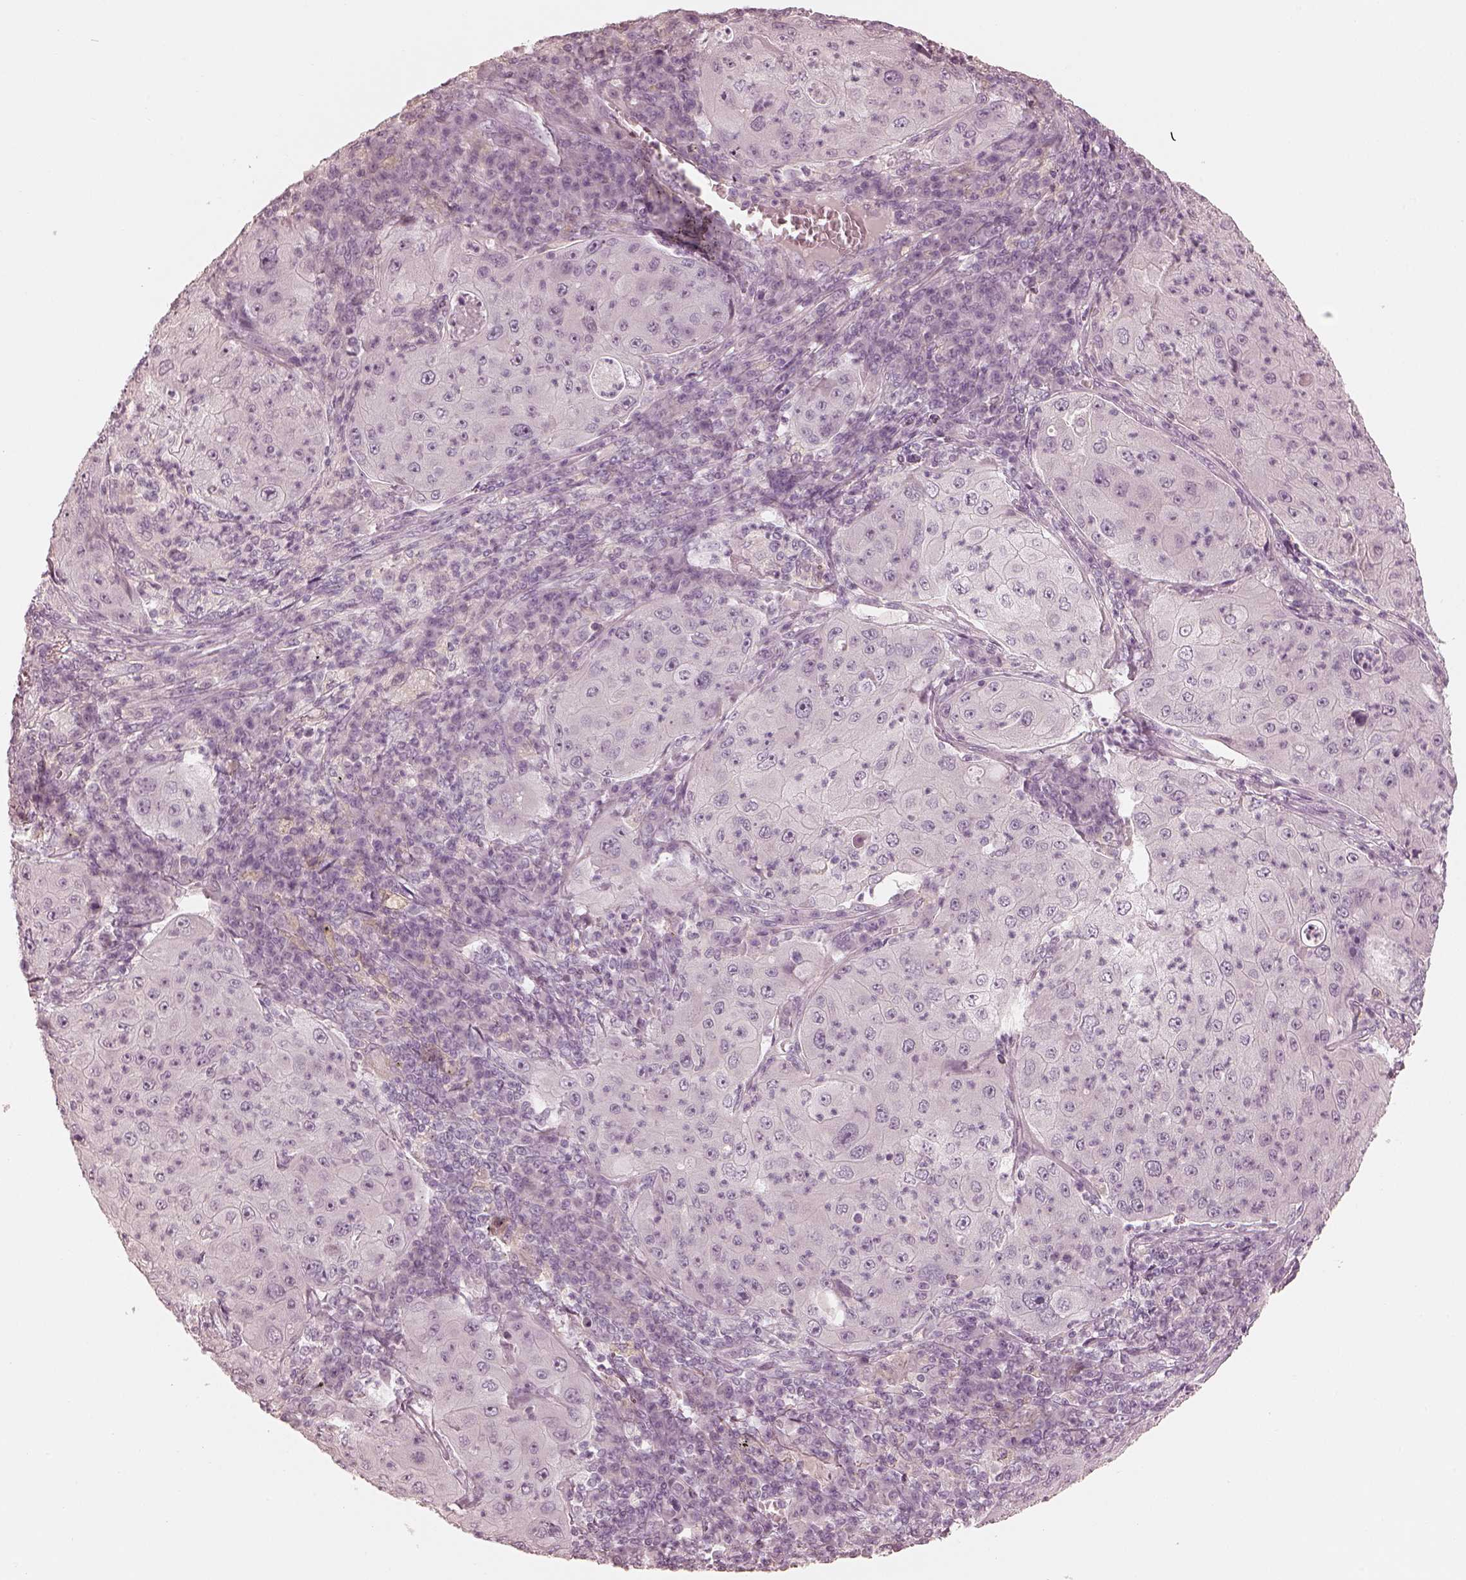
{"staining": {"intensity": "negative", "quantity": "none", "location": "none"}, "tissue": "lung cancer", "cell_type": "Tumor cells", "image_type": "cancer", "snomed": [{"axis": "morphology", "description": "Squamous cell carcinoma, NOS"}, {"axis": "topography", "description": "Lung"}], "caption": "This is a image of IHC staining of lung squamous cell carcinoma, which shows no positivity in tumor cells.", "gene": "CALR3", "patient": {"sex": "female", "age": 59}}